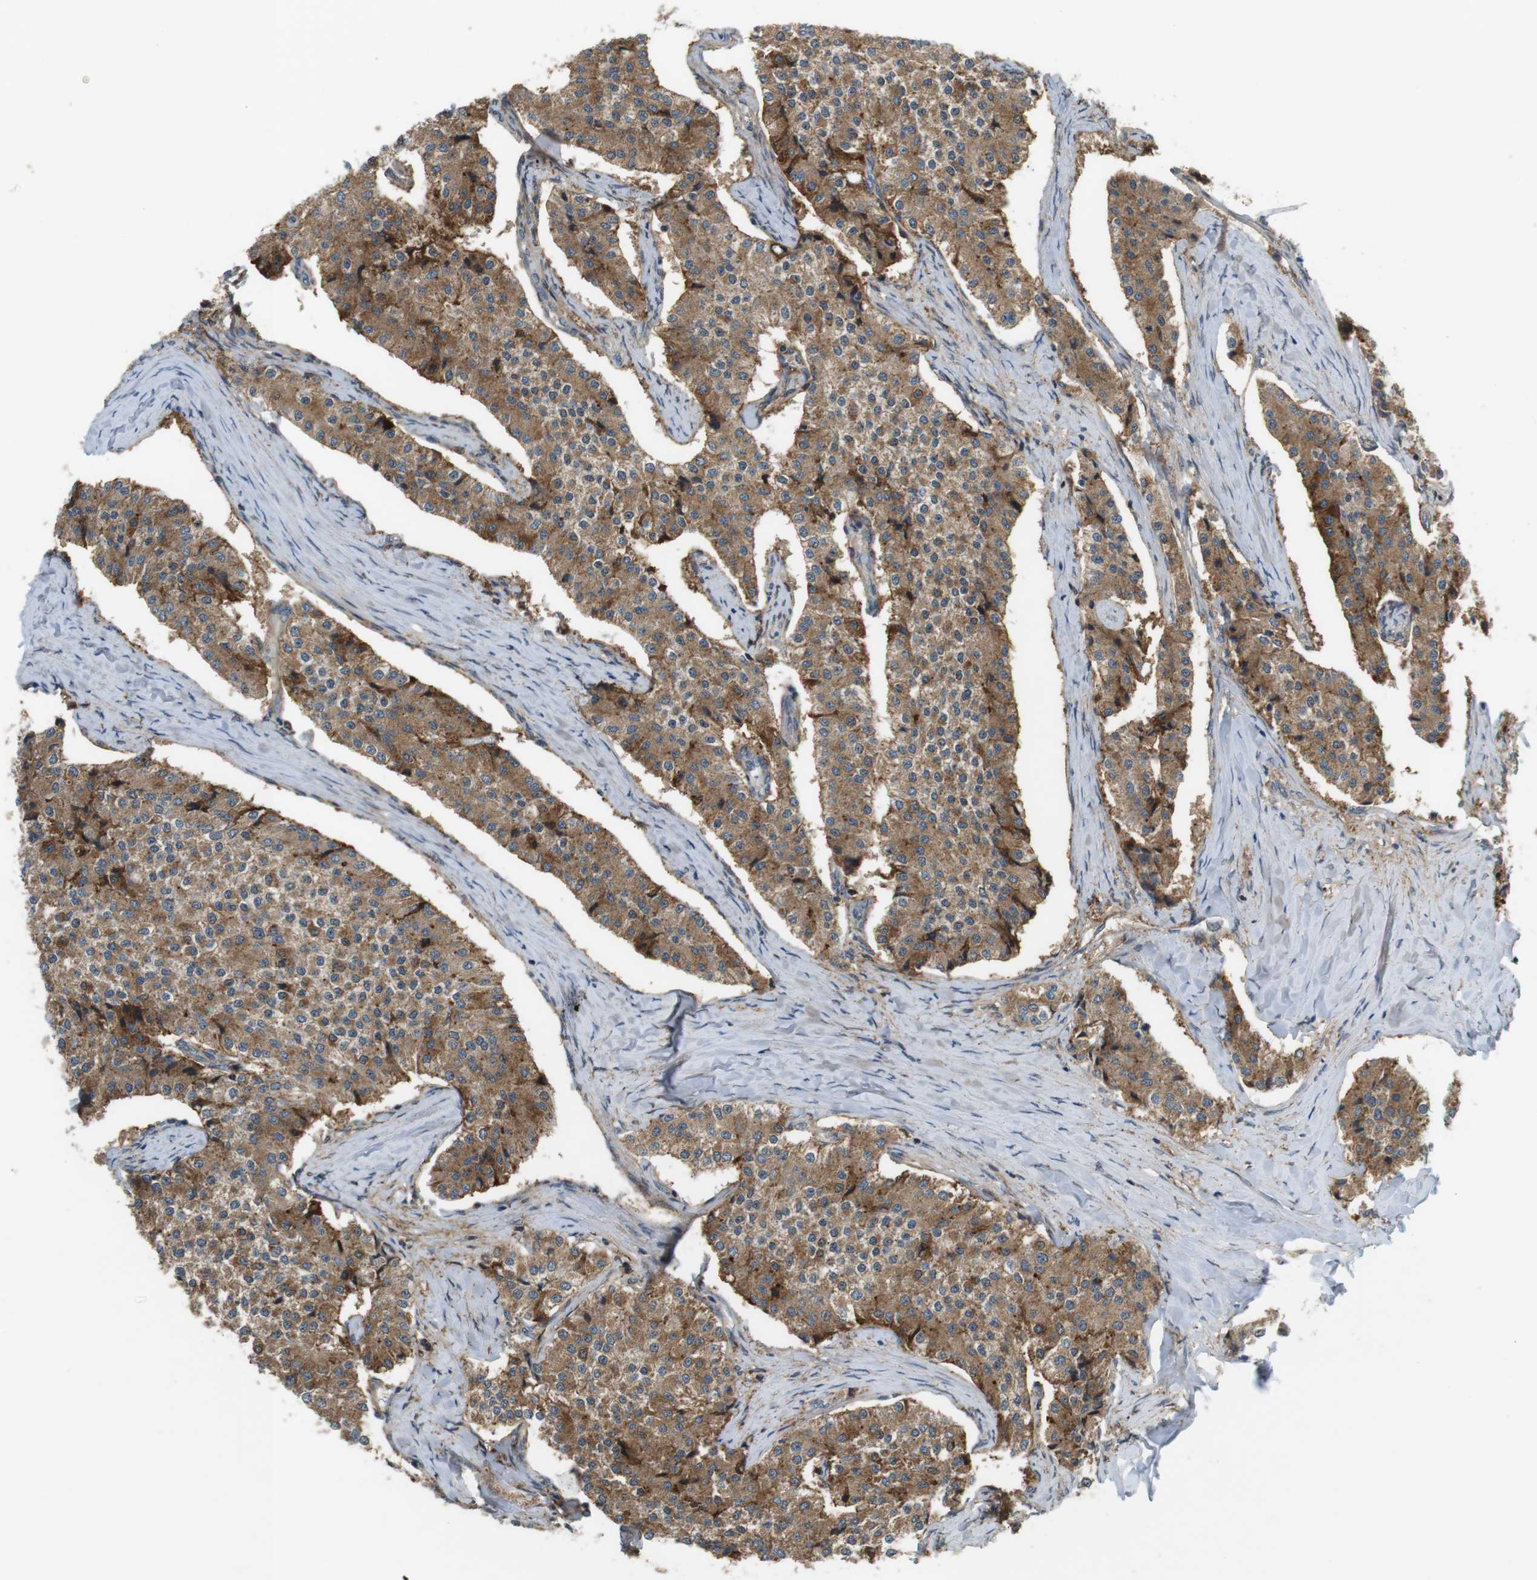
{"staining": {"intensity": "moderate", "quantity": ">75%", "location": "cytoplasmic/membranous"}, "tissue": "carcinoid", "cell_type": "Tumor cells", "image_type": "cancer", "snomed": [{"axis": "morphology", "description": "Carcinoid, malignant, NOS"}, {"axis": "topography", "description": "Colon"}], "caption": "Immunohistochemistry (IHC) micrograph of neoplastic tissue: human malignant carcinoid stained using IHC demonstrates medium levels of moderate protein expression localized specifically in the cytoplasmic/membranous of tumor cells, appearing as a cytoplasmic/membranous brown color.", "gene": "DDAH2", "patient": {"sex": "female", "age": 52}}